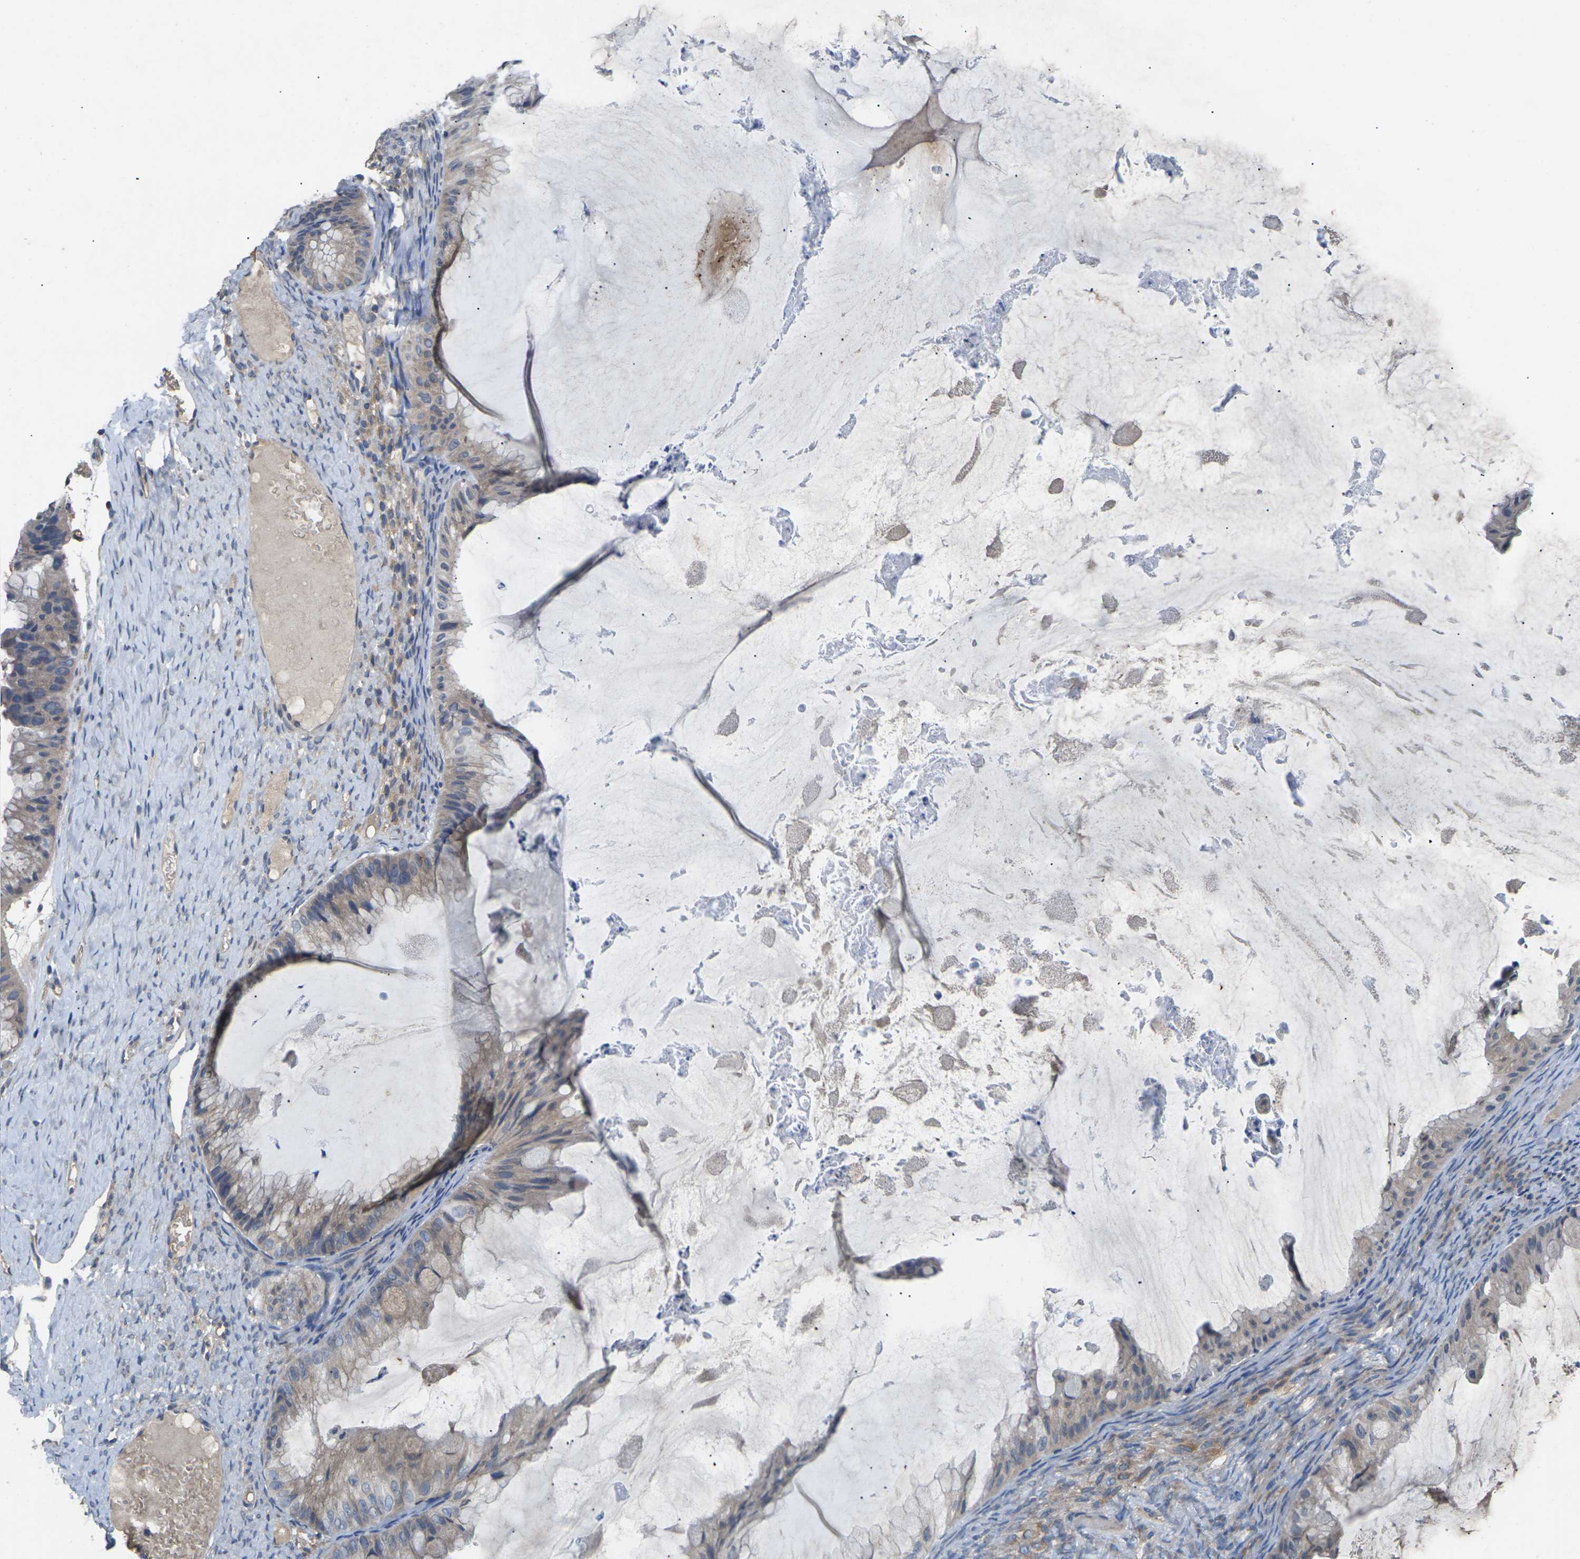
{"staining": {"intensity": "weak", "quantity": "<25%", "location": "cytoplasmic/membranous"}, "tissue": "ovarian cancer", "cell_type": "Tumor cells", "image_type": "cancer", "snomed": [{"axis": "morphology", "description": "Cystadenocarcinoma, mucinous, NOS"}, {"axis": "topography", "description": "Ovary"}], "caption": "Tumor cells show no significant positivity in ovarian cancer (mucinous cystadenocarcinoma). (DAB immunohistochemistry (IHC) with hematoxylin counter stain).", "gene": "SLC2A2", "patient": {"sex": "female", "age": 61}}